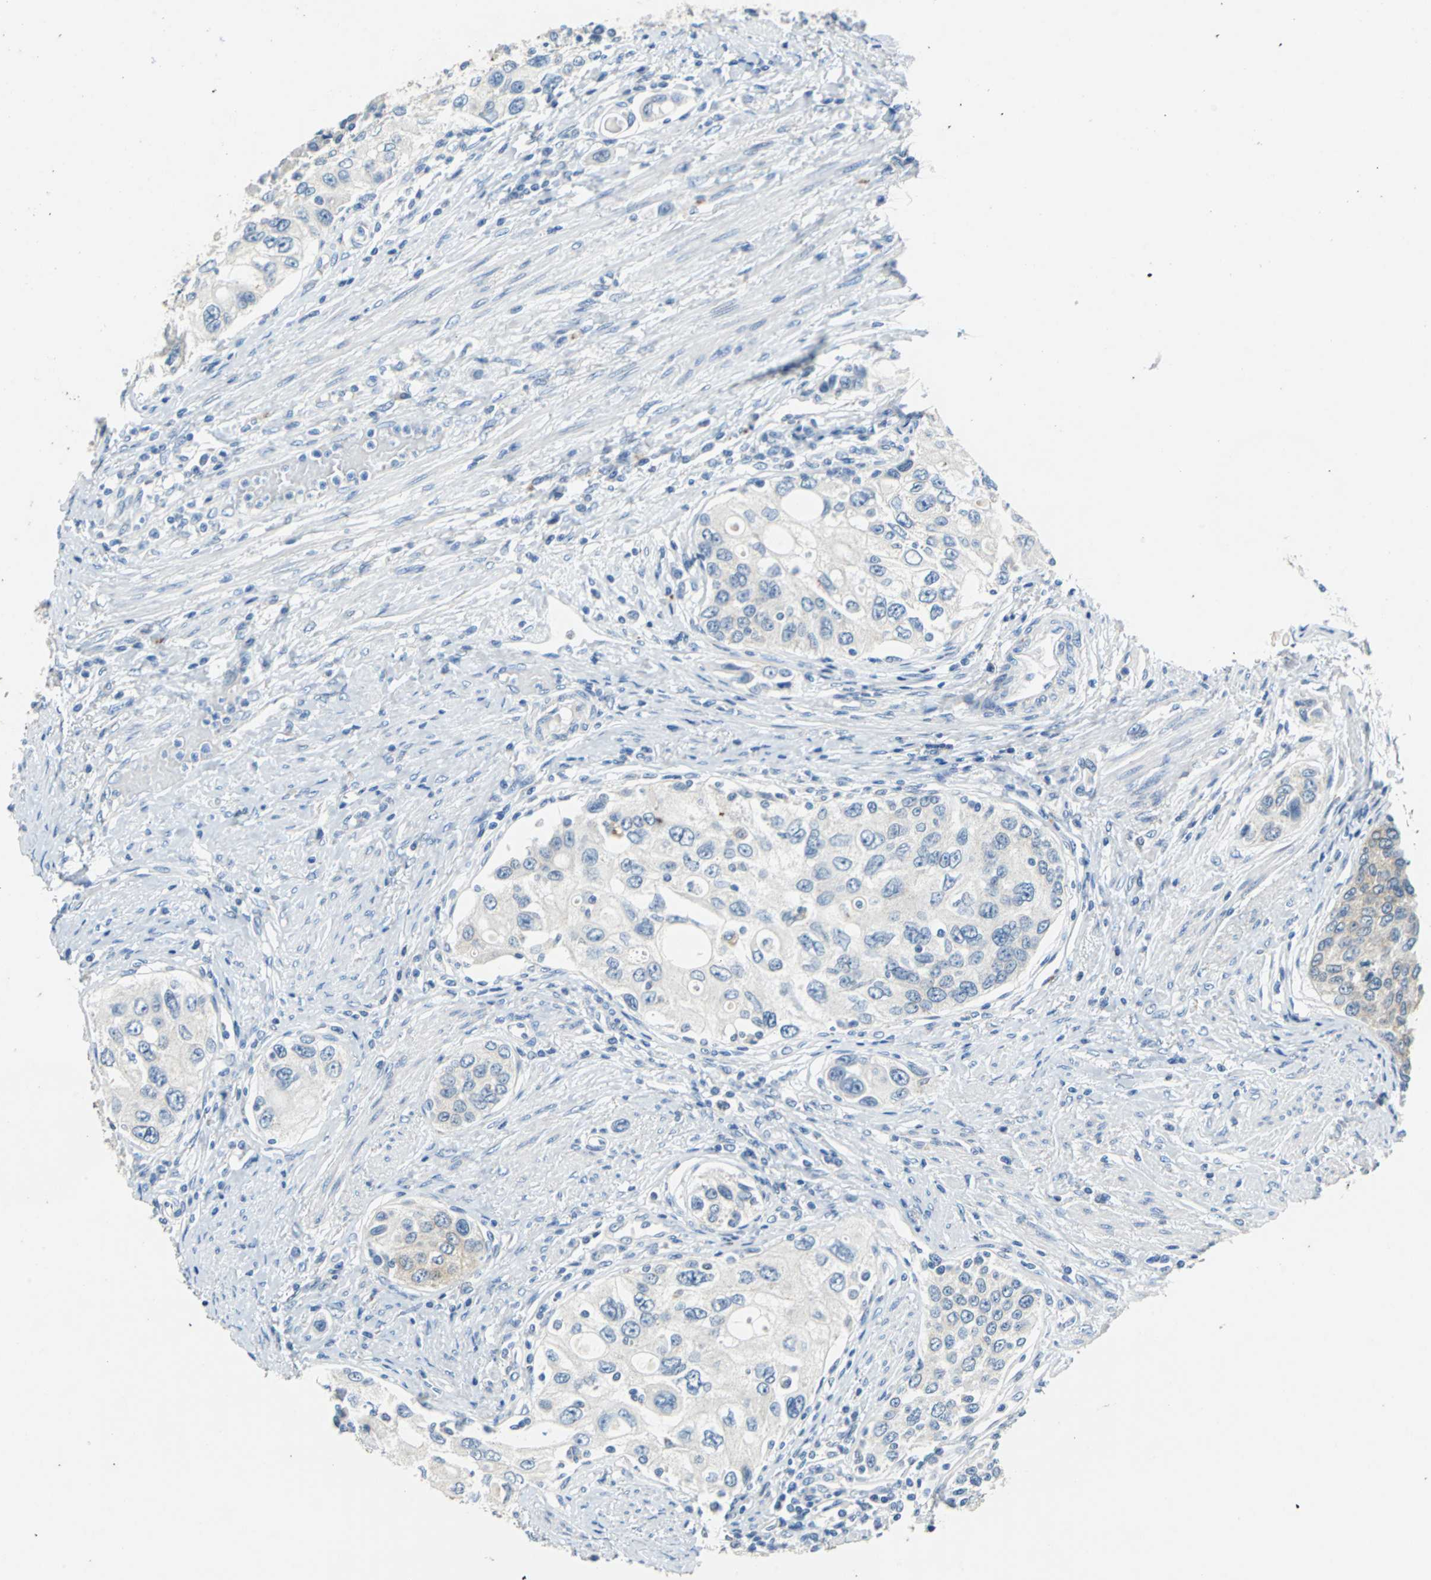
{"staining": {"intensity": "negative", "quantity": "none", "location": "none"}, "tissue": "urothelial cancer", "cell_type": "Tumor cells", "image_type": "cancer", "snomed": [{"axis": "morphology", "description": "Urothelial carcinoma, High grade"}, {"axis": "topography", "description": "Urinary bladder"}], "caption": "IHC of urothelial cancer demonstrates no positivity in tumor cells.", "gene": "TEX264", "patient": {"sex": "female", "age": 56}}